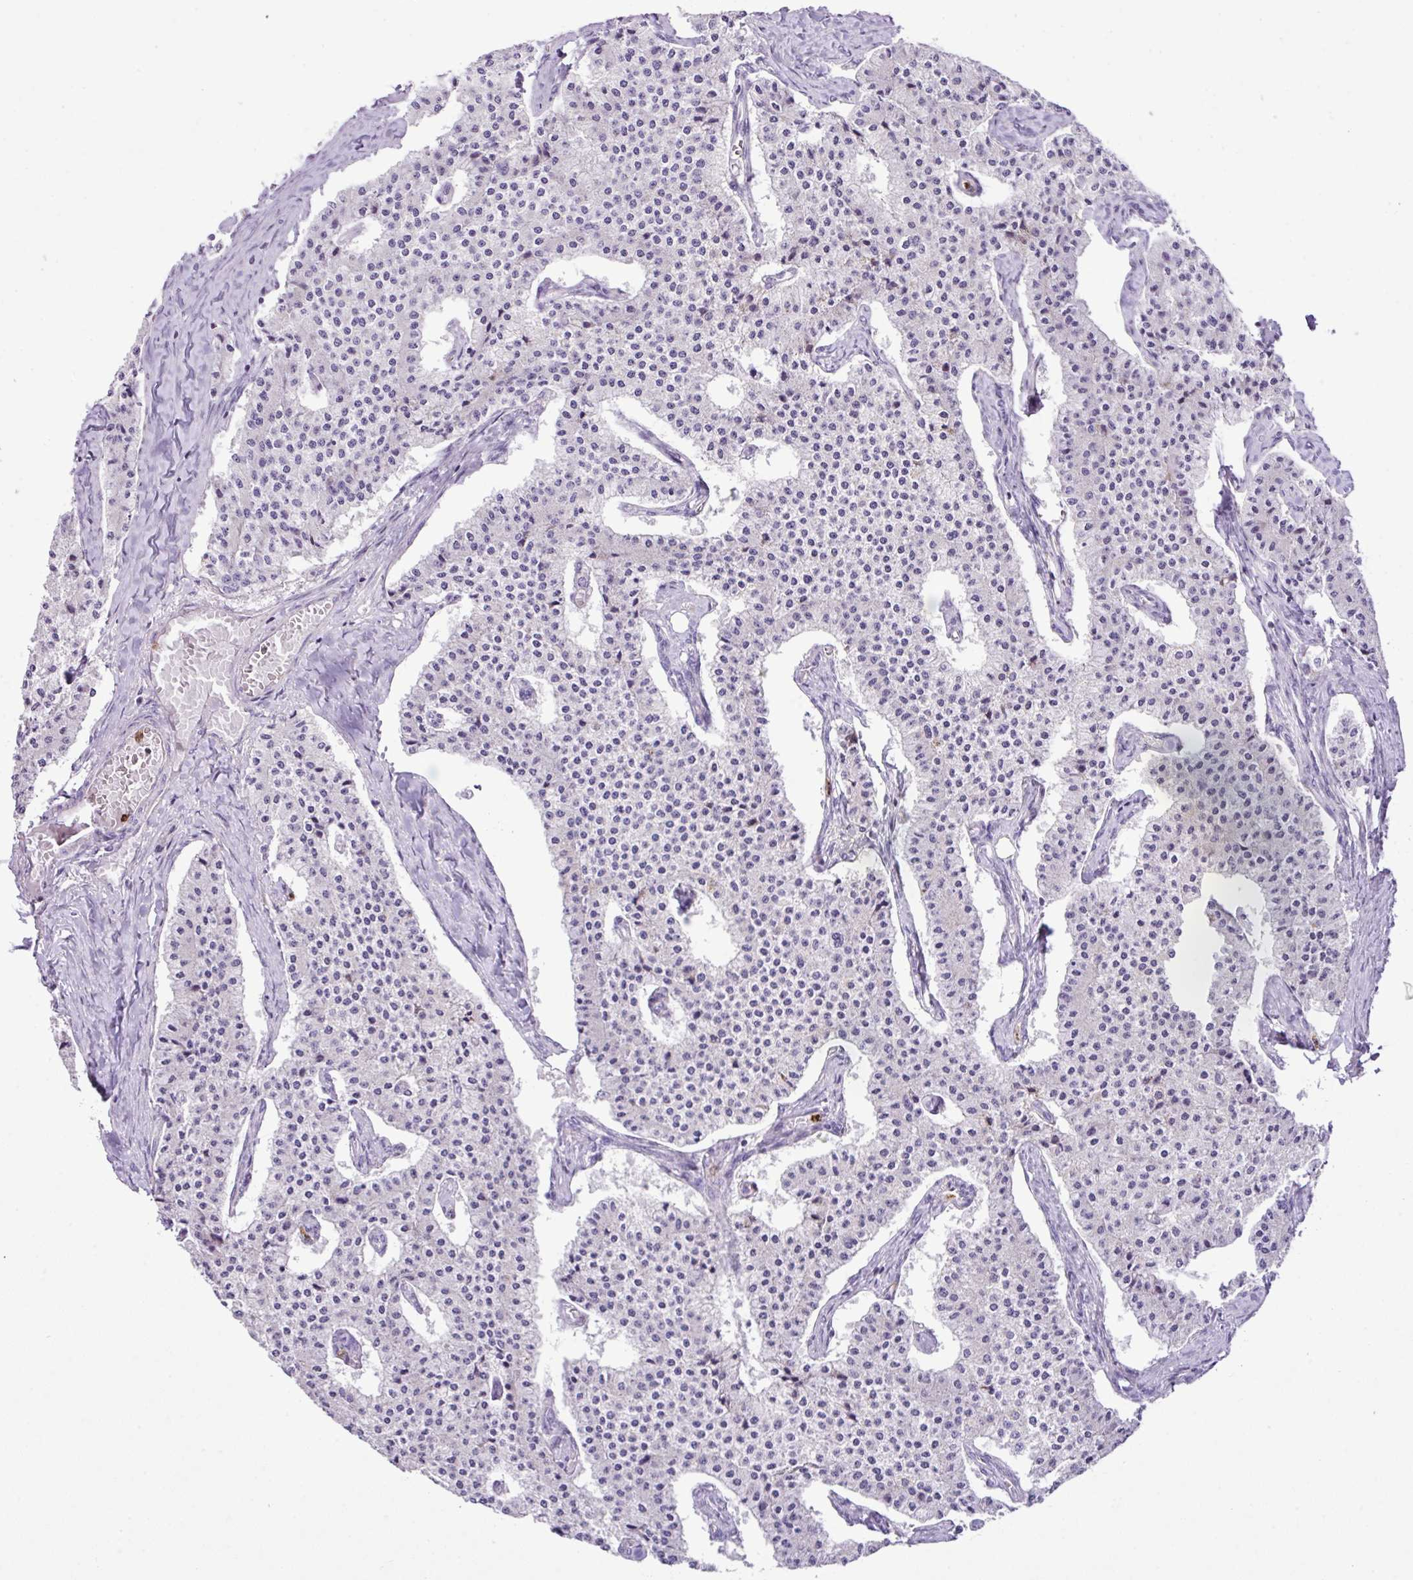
{"staining": {"intensity": "weak", "quantity": "<25%", "location": "cytoplasmic/membranous"}, "tissue": "carcinoid", "cell_type": "Tumor cells", "image_type": "cancer", "snomed": [{"axis": "morphology", "description": "Carcinoid, malignant, NOS"}, {"axis": "topography", "description": "Colon"}], "caption": "There is no significant expression in tumor cells of malignant carcinoid. (Stains: DAB (3,3'-diaminobenzidine) immunohistochemistry with hematoxylin counter stain, Microscopy: brightfield microscopy at high magnification).", "gene": "RCAN2", "patient": {"sex": "female", "age": 52}}